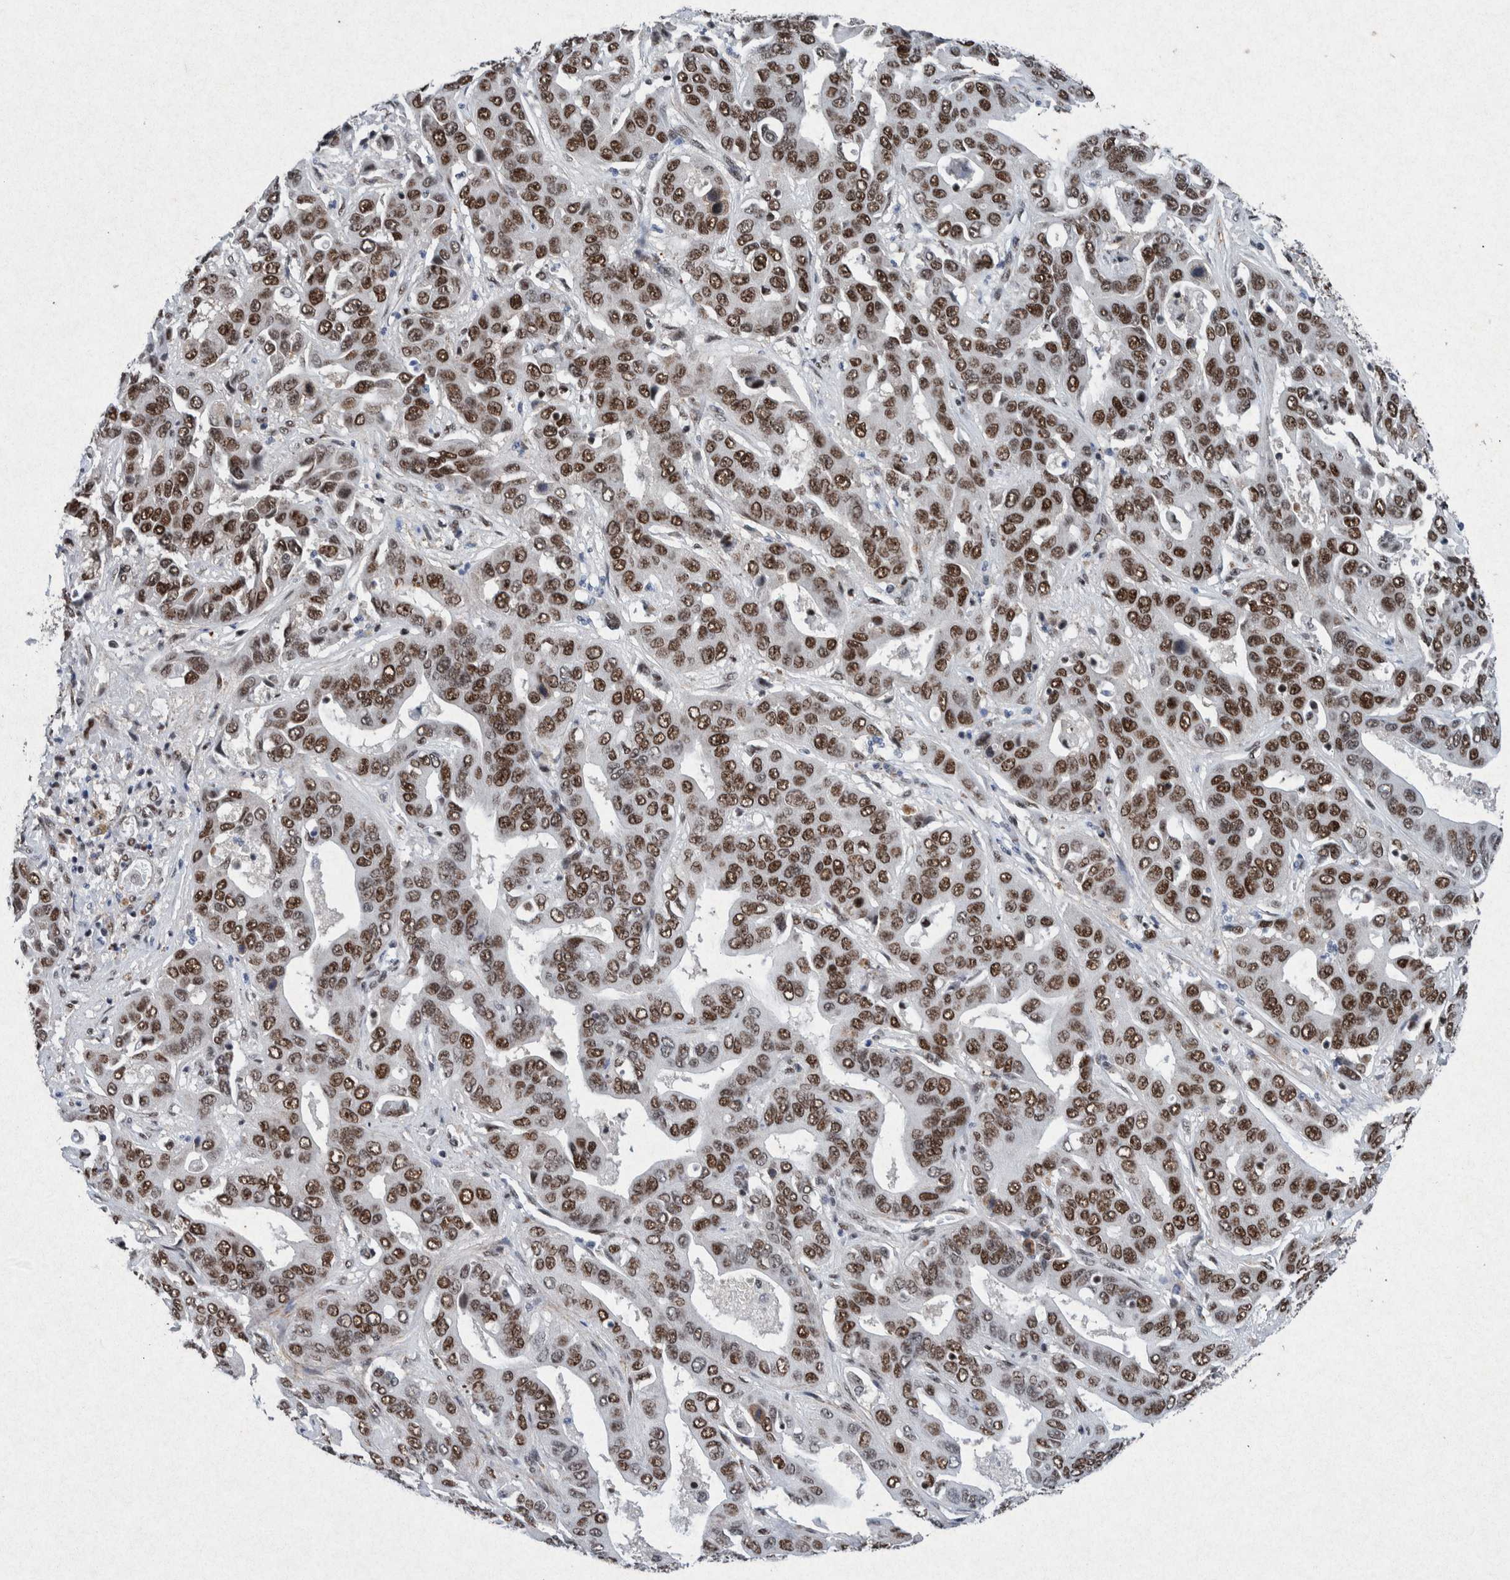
{"staining": {"intensity": "strong", "quantity": ">75%", "location": "nuclear"}, "tissue": "liver cancer", "cell_type": "Tumor cells", "image_type": "cancer", "snomed": [{"axis": "morphology", "description": "Cholangiocarcinoma"}, {"axis": "topography", "description": "Liver"}], "caption": "Tumor cells display high levels of strong nuclear staining in about >75% of cells in liver cancer.", "gene": "TAF10", "patient": {"sex": "female", "age": 52}}